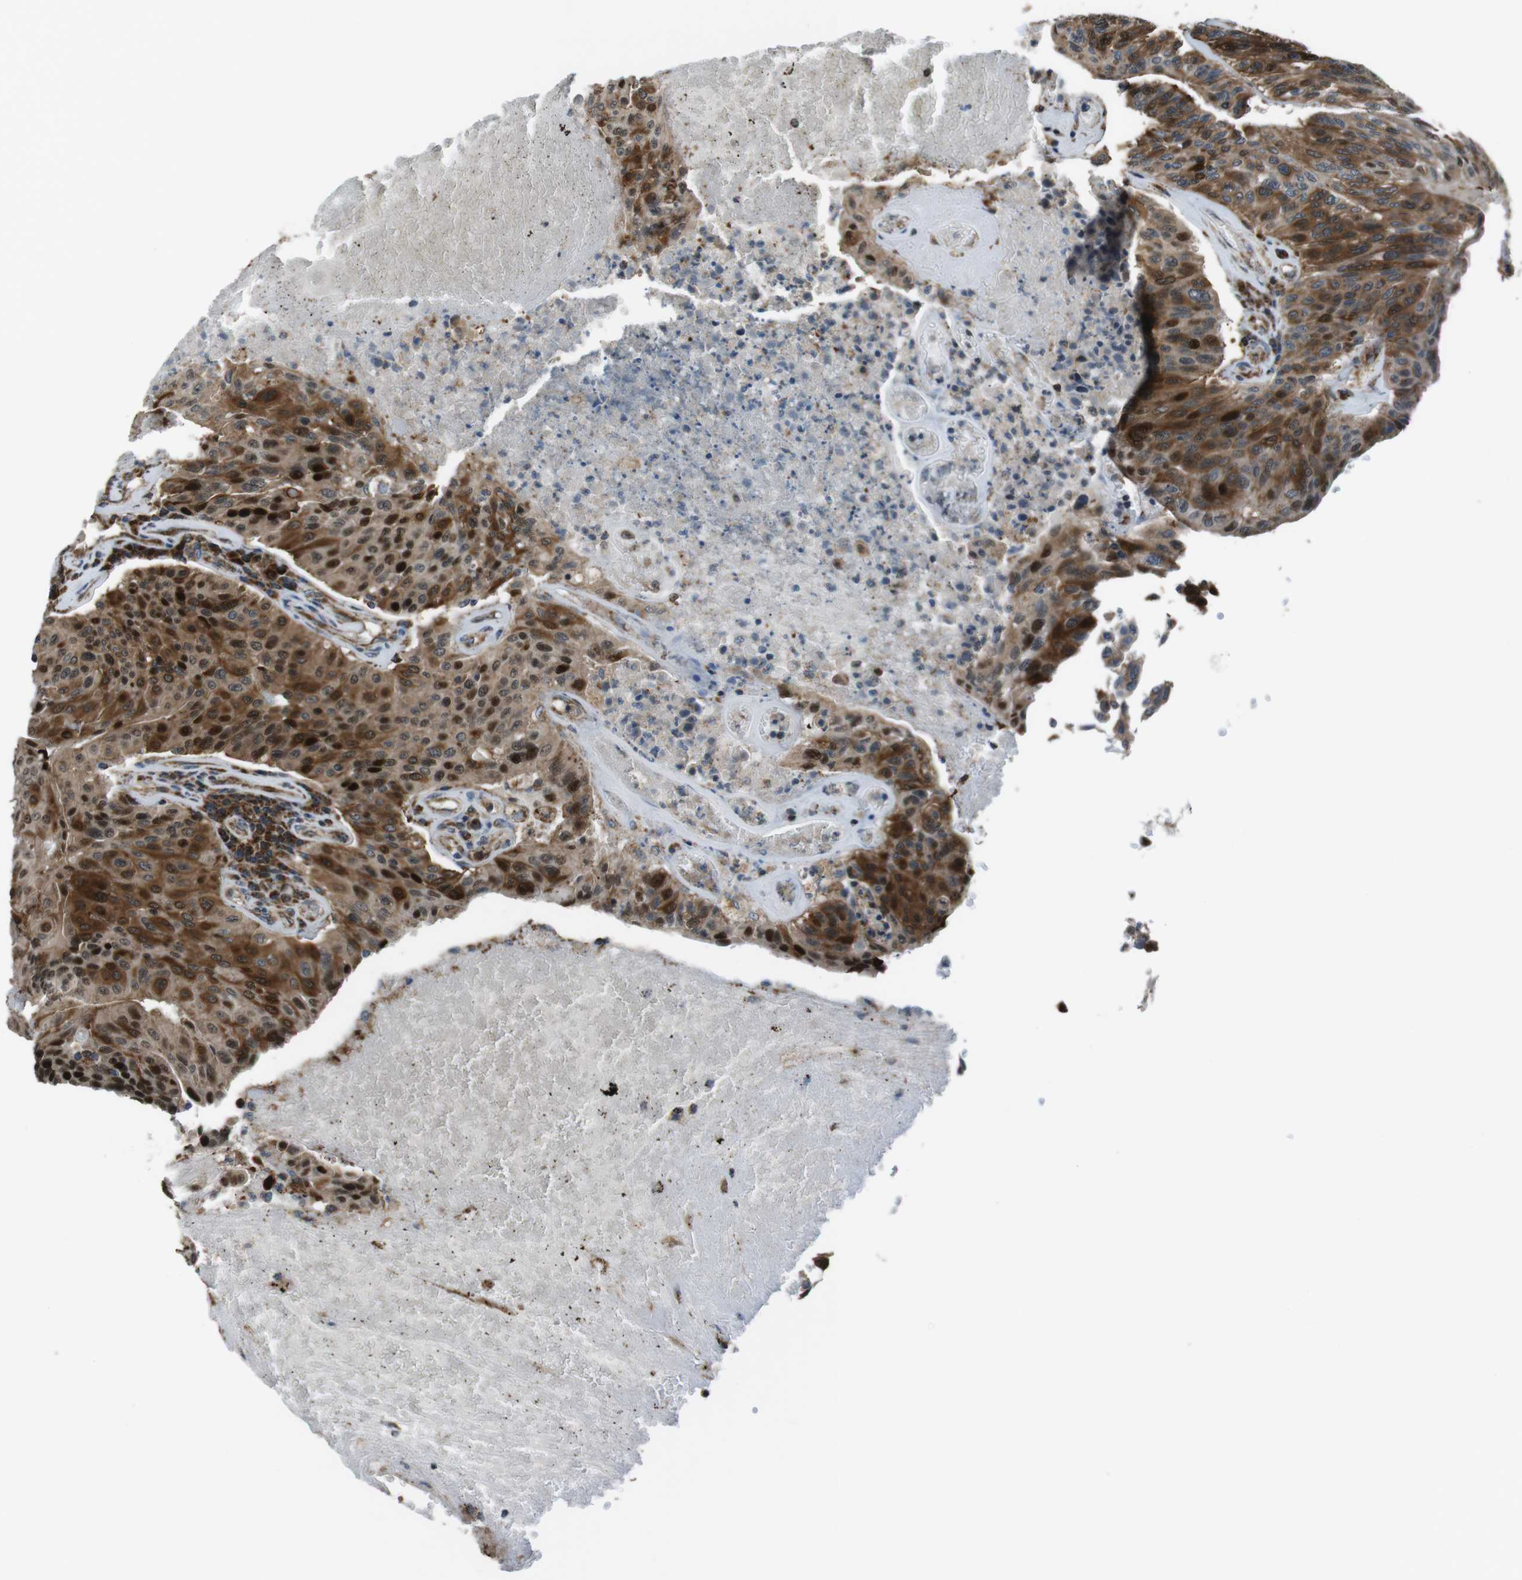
{"staining": {"intensity": "strong", "quantity": ">75%", "location": "cytoplasmic/membranous,nuclear"}, "tissue": "urothelial cancer", "cell_type": "Tumor cells", "image_type": "cancer", "snomed": [{"axis": "morphology", "description": "Urothelial carcinoma, High grade"}, {"axis": "topography", "description": "Urinary bladder"}], "caption": "High-grade urothelial carcinoma stained for a protein (brown) reveals strong cytoplasmic/membranous and nuclear positive expression in about >75% of tumor cells.", "gene": "GIMAP8", "patient": {"sex": "male", "age": 66}}